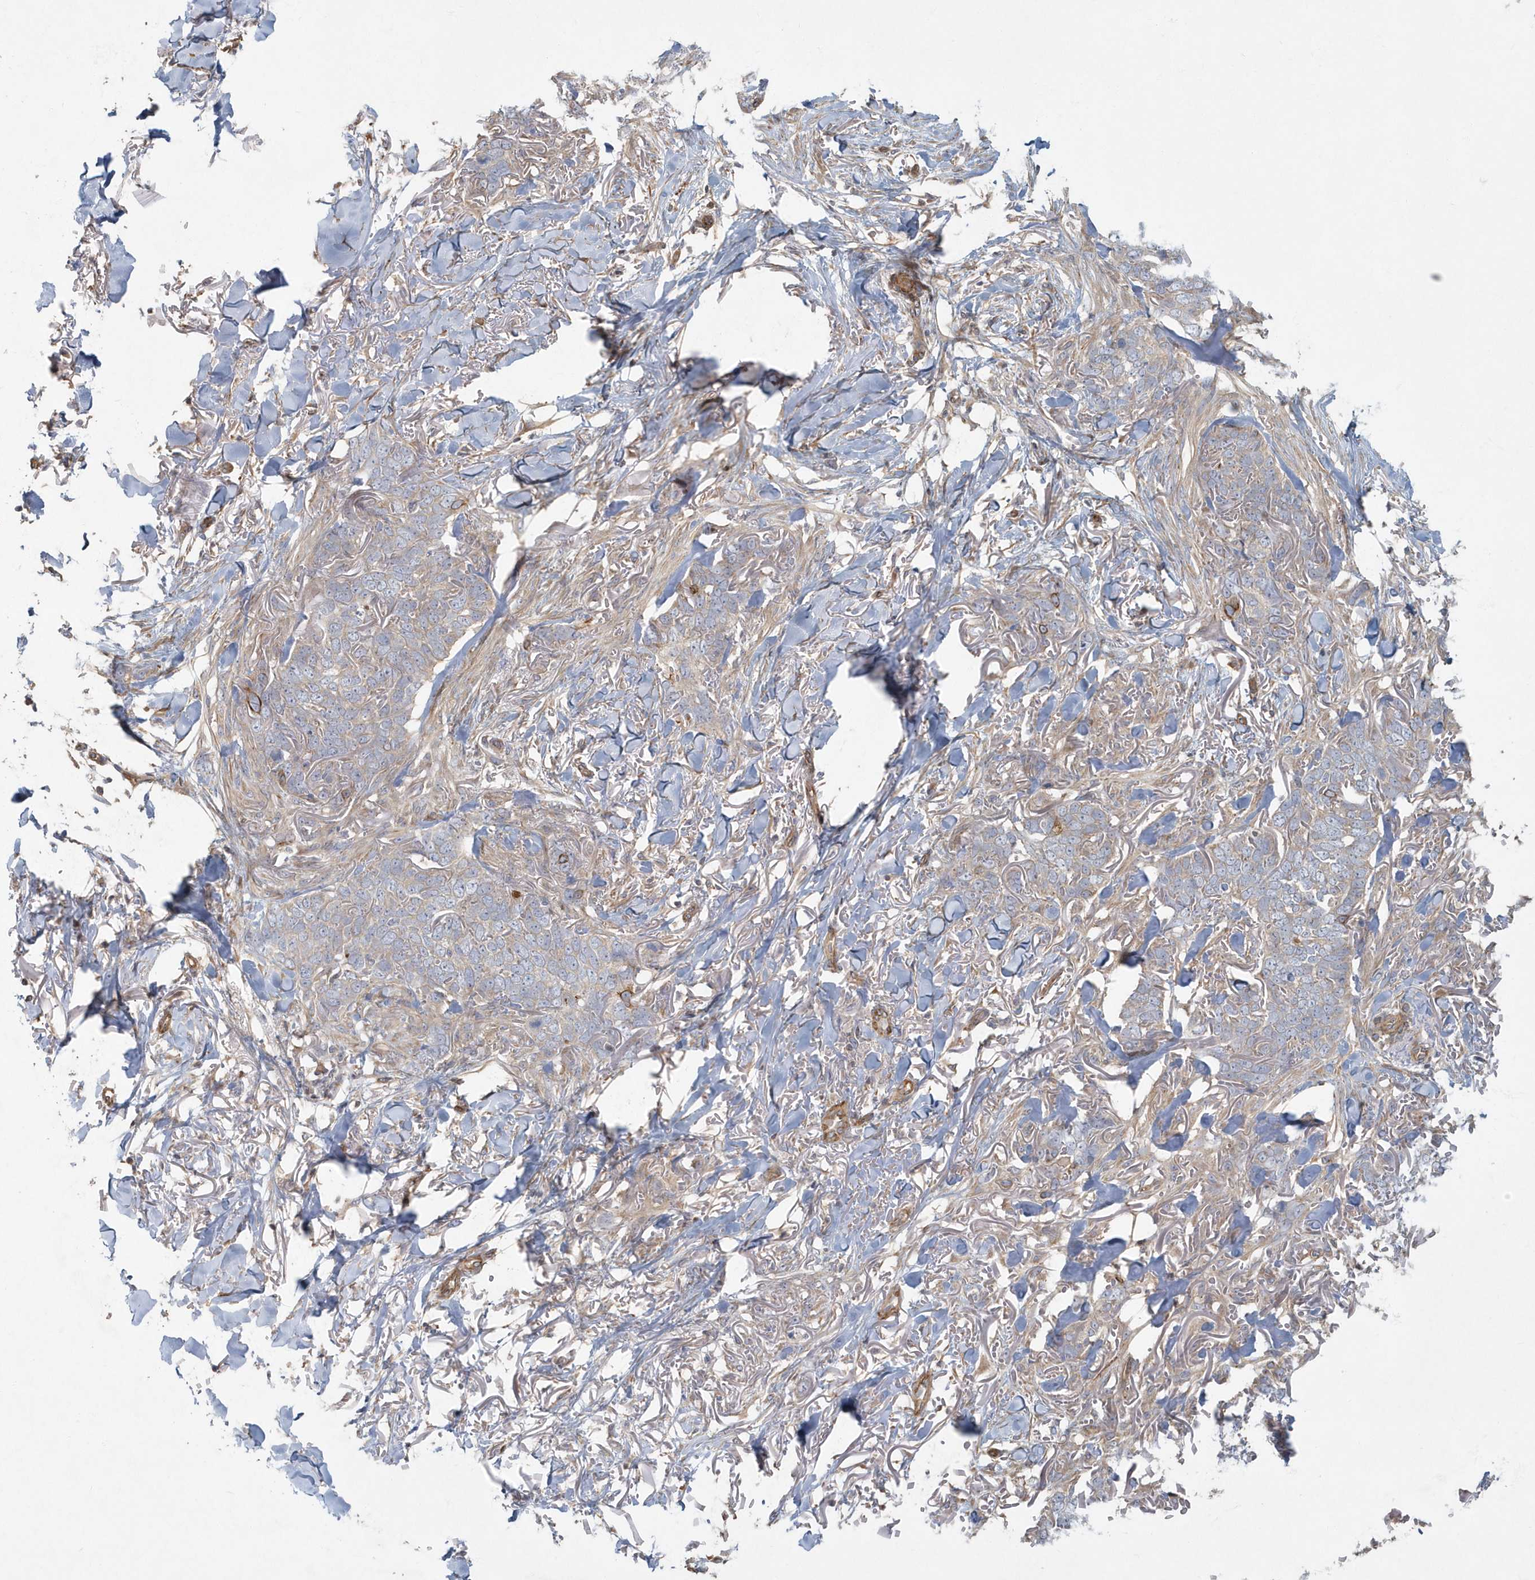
{"staining": {"intensity": "negative", "quantity": "none", "location": "none"}, "tissue": "skin cancer", "cell_type": "Tumor cells", "image_type": "cancer", "snomed": [{"axis": "morphology", "description": "Normal tissue, NOS"}, {"axis": "morphology", "description": "Basal cell carcinoma"}, {"axis": "topography", "description": "Skin"}], "caption": "High power microscopy photomicrograph of an immunohistochemistry (IHC) image of skin basal cell carcinoma, revealing no significant expression in tumor cells.", "gene": "ARHGEF38", "patient": {"sex": "male", "age": 77}}